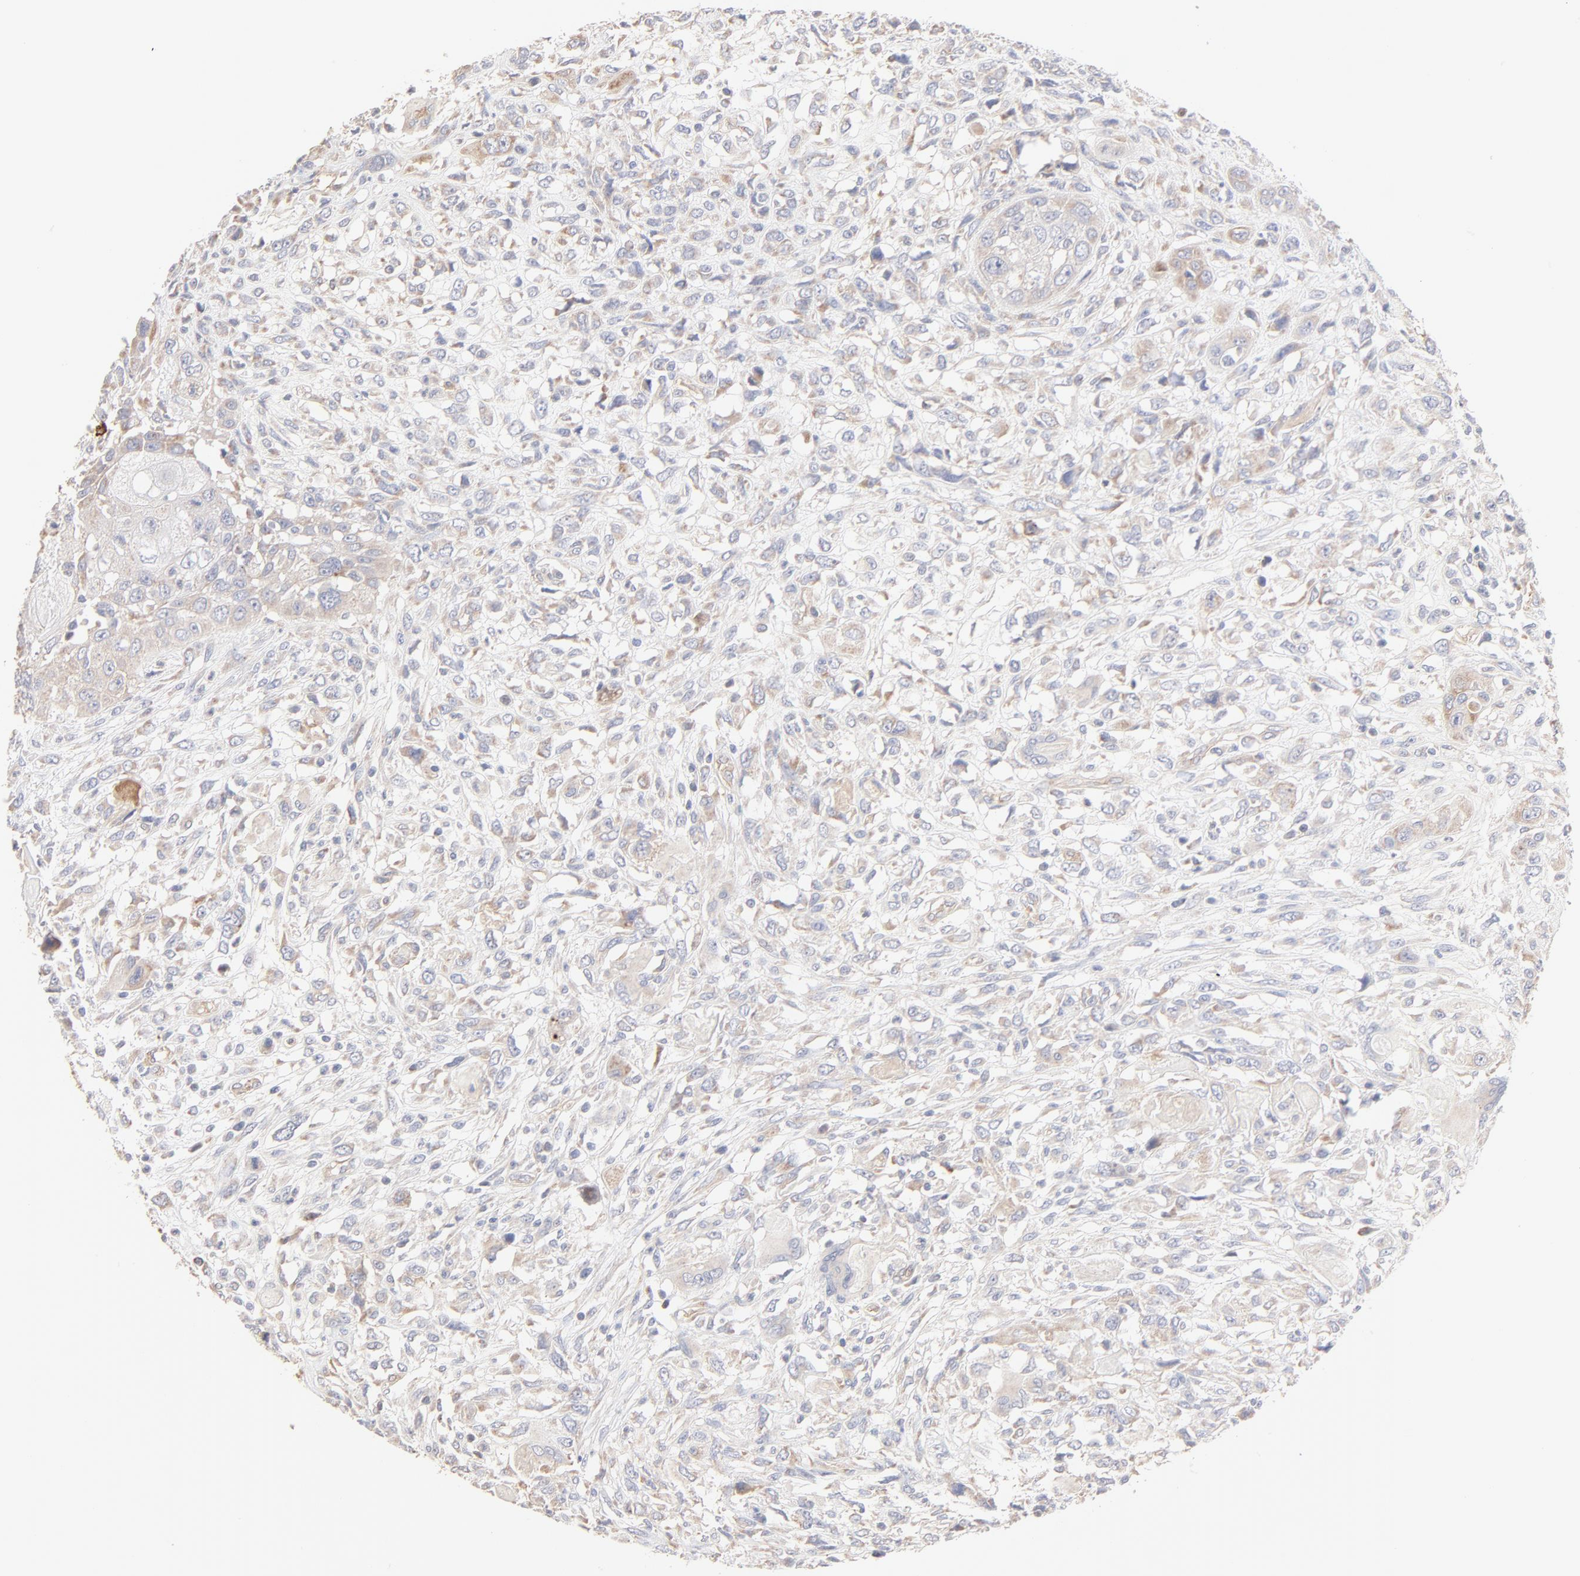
{"staining": {"intensity": "weak", "quantity": "25%-75%", "location": "cytoplasmic/membranous"}, "tissue": "head and neck cancer", "cell_type": "Tumor cells", "image_type": "cancer", "snomed": [{"axis": "morphology", "description": "Neoplasm, malignant, NOS"}, {"axis": "topography", "description": "Salivary gland"}, {"axis": "topography", "description": "Head-Neck"}], "caption": "Immunohistochemistry (IHC) of head and neck neoplasm (malignant) shows low levels of weak cytoplasmic/membranous staining in approximately 25%-75% of tumor cells.", "gene": "SPTB", "patient": {"sex": "male", "age": 43}}